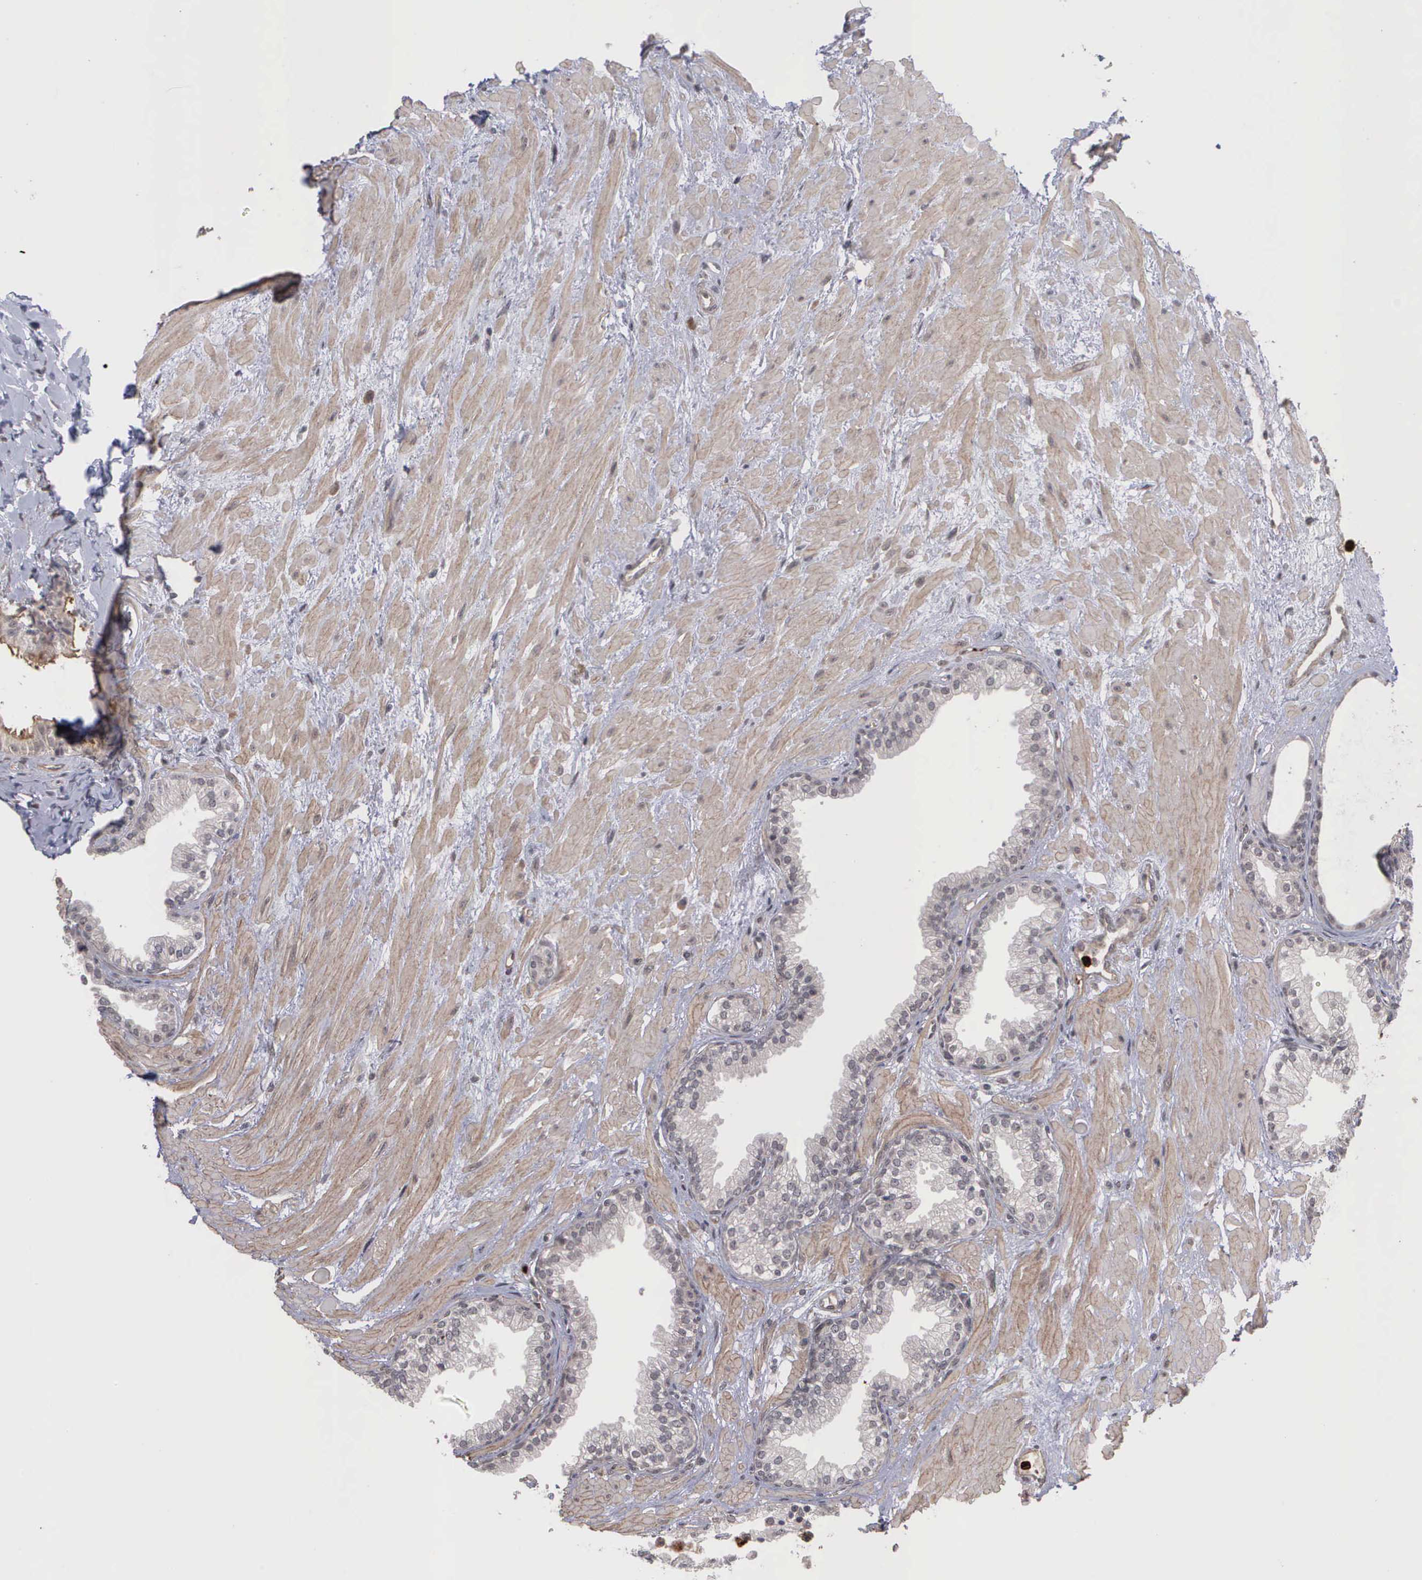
{"staining": {"intensity": "negative", "quantity": "none", "location": "none"}, "tissue": "prostate", "cell_type": "Glandular cells", "image_type": "normal", "snomed": [{"axis": "morphology", "description": "Normal tissue, NOS"}, {"axis": "topography", "description": "Prostate"}], "caption": "Immunohistochemistry of unremarkable human prostate reveals no staining in glandular cells.", "gene": "MMP9", "patient": {"sex": "male", "age": 64}}